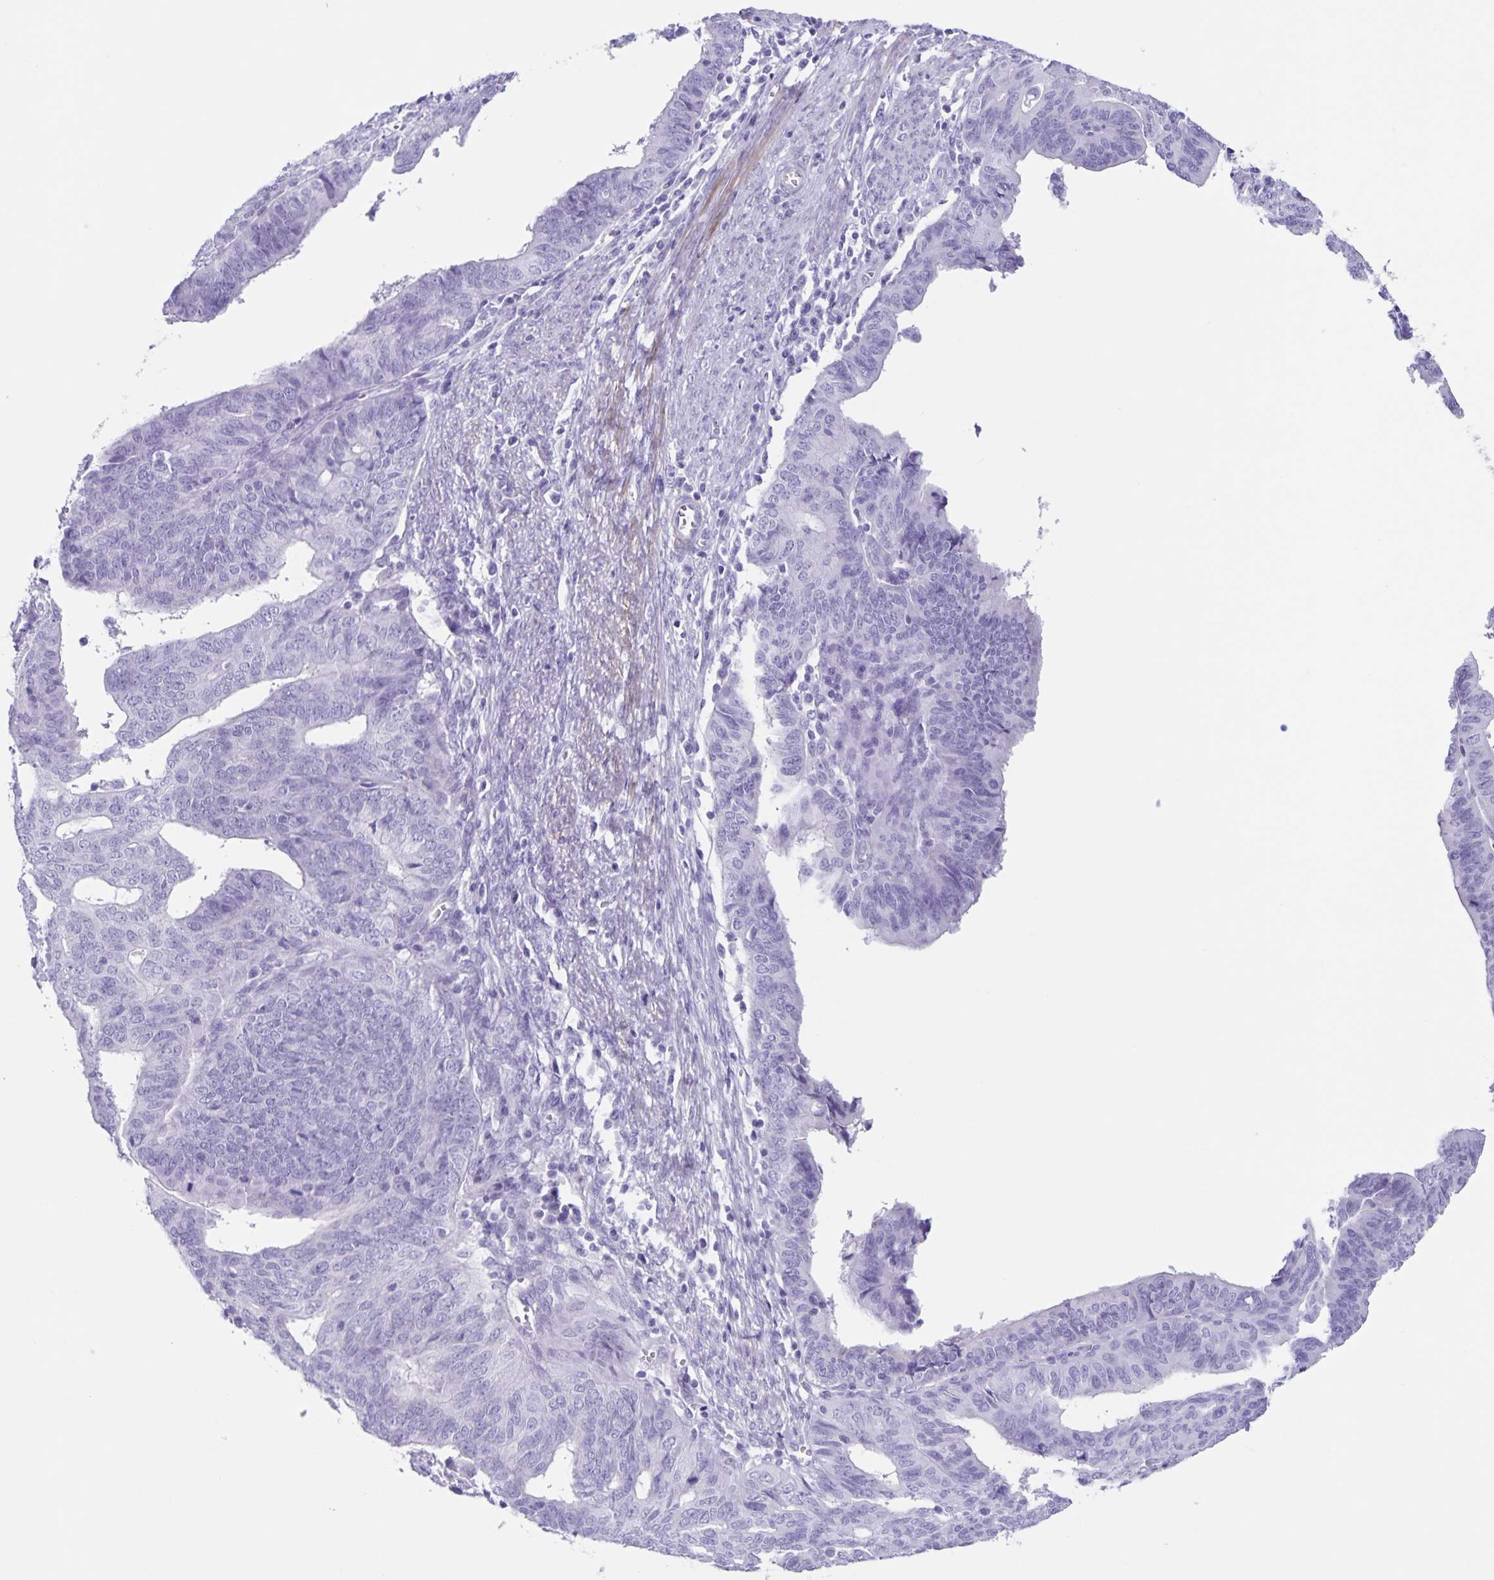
{"staining": {"intensity": "negative", "quantity": "none", "location": "none"}, "tissue": "endometrial cancer", "cell_type": "Tumor cells", "image_type": "cancer", "snomed": [{"axis": "morphology", "description": "Adenocarcinoma, NOS"}, {"axis": "topography", "description": "Endometrium"}], "caption": "High power microscopy image of an IHC histopathology image of adenocarcinoma (endometrial), revealing no significant expression in tumor cells.", "gene": "C11orf42", "patient": {"sex": "female", "age": 65}}